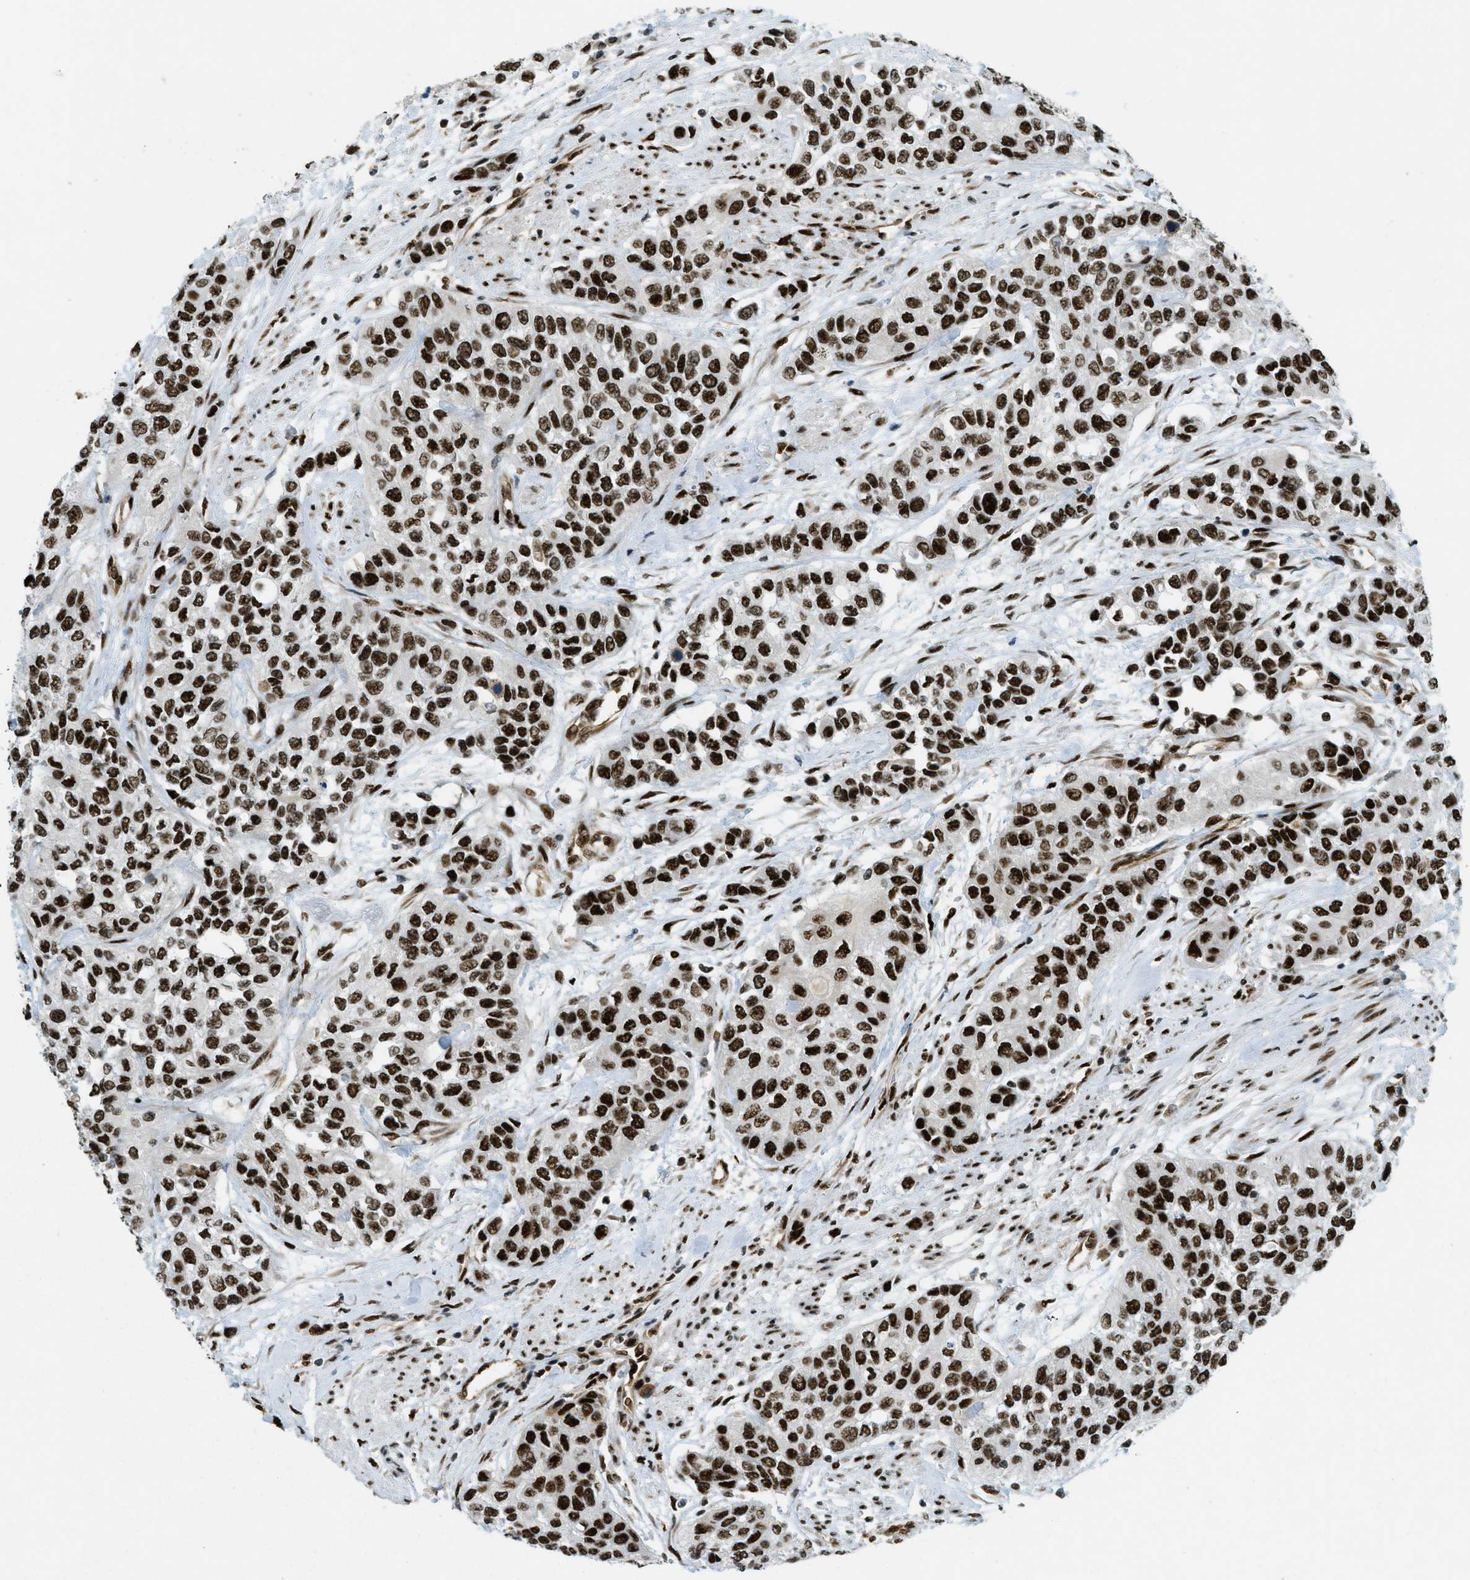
{"staining": {"intensity": "strong", "quantity": ">75%", "location": "nuclear"}, "tissue": "urothelial cancer", "cell_type": "Tumor cells", "image_type": "cancer", "snomed": [{"axis": "morphology", "description": "Urothelial carcinoma, High grade"}, {"axis": "topography", "description": "Urinary bladder"}], "caption": "Immunohistochemical staining of high-grade urothelial carcinoma exhibits high levels of strong nuclear protein positivity in about >75% of tumor cells.", "gene": "ZFR", "patient": {"sex": "female", "age": 56}}